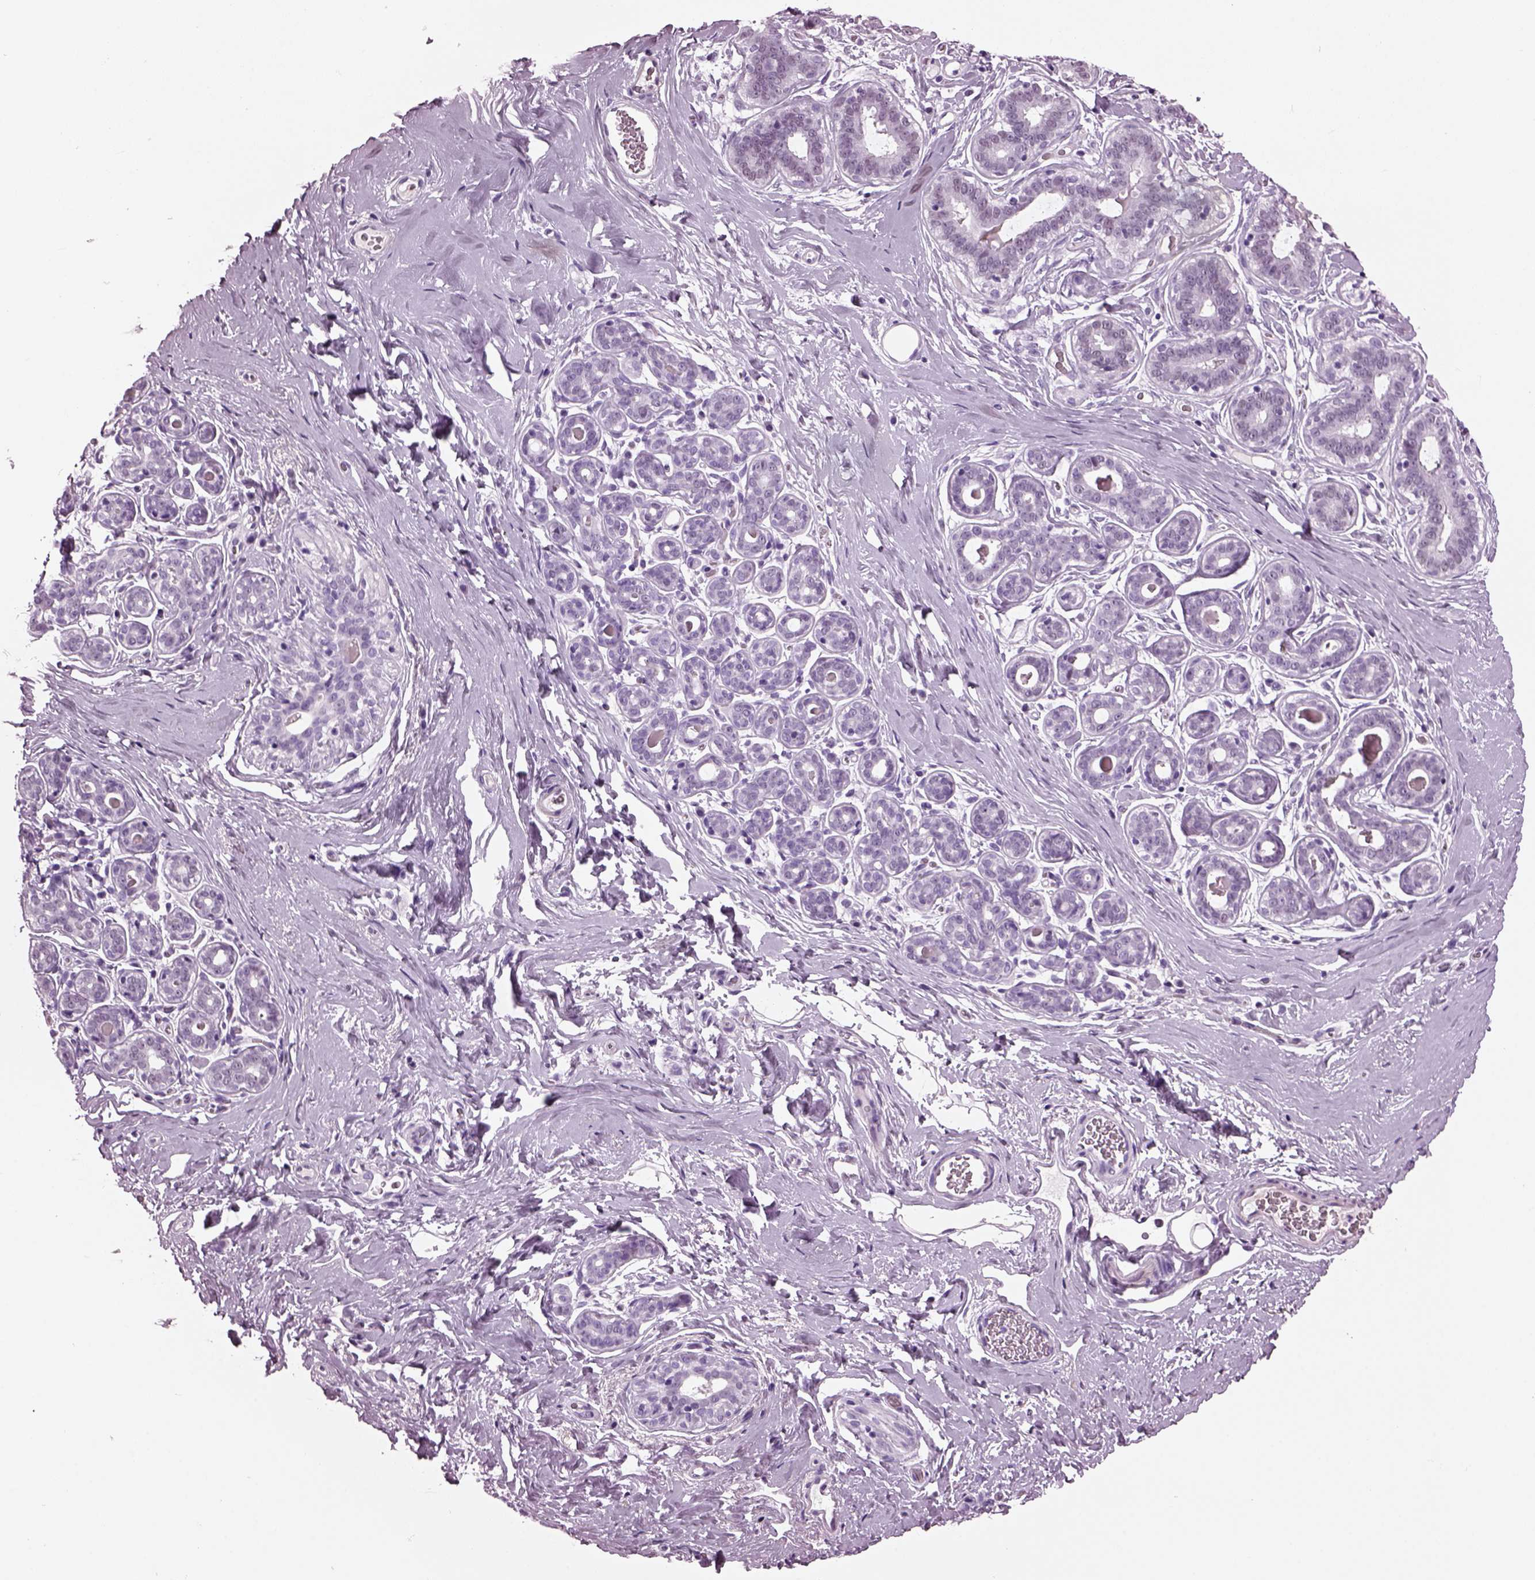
{"staining": {"intensity": "negative", "quantity": "none", "location": "none"}, "tissue": "breast", "cell_type": "Adipocytes", "image_type": "normal", "snomed": [{"axis": "morphology", "description": "Normal tissue, NOS"}, {"axis": "topography", "description": "Skin"}, {"axis": "topography", "description": "Breast"}], "caption": "This is an immunohistochemistry image of normal breast. There is no positivity in adipocytes.", "gene": "KRTAP3", "patient": {"sex": "female", "age": 43}}